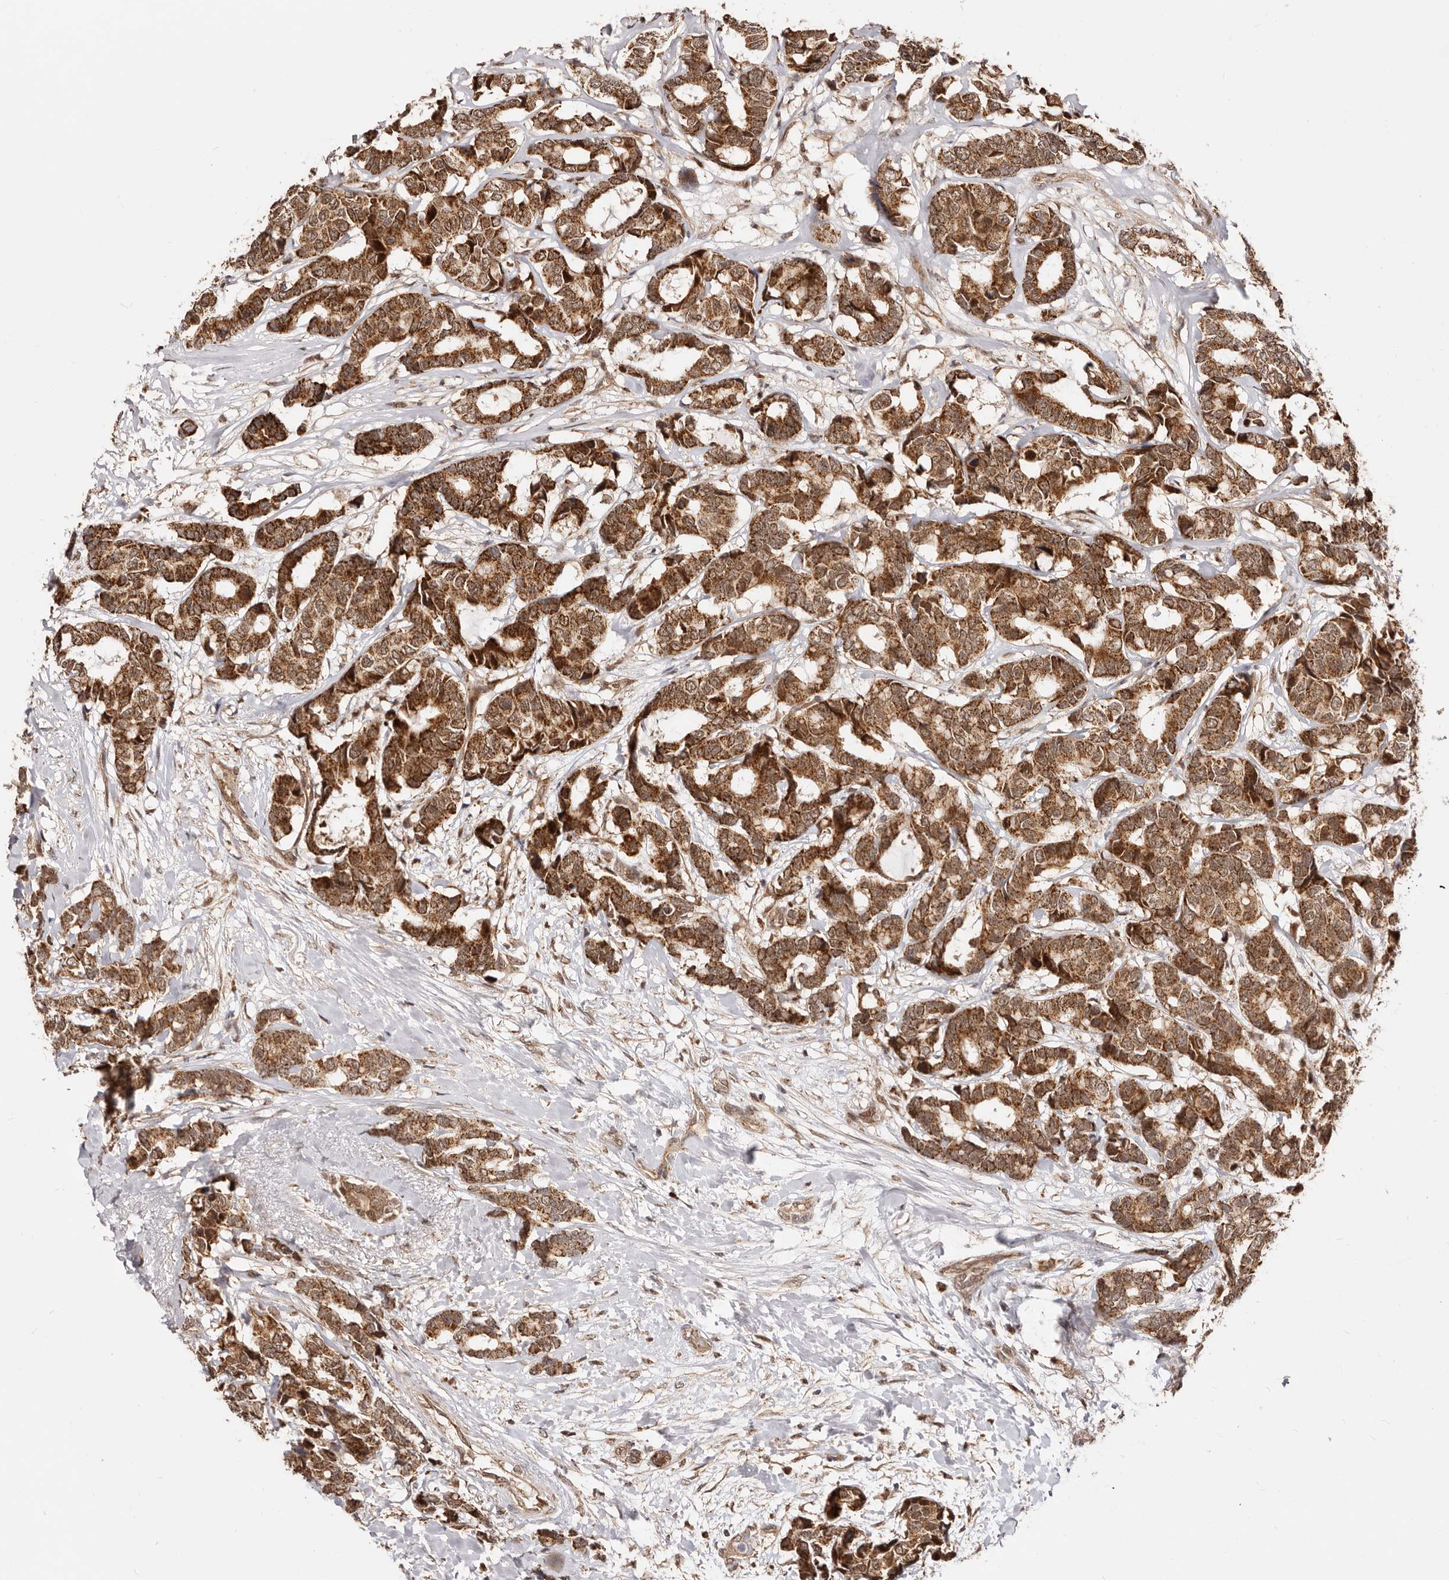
{"staining": {"intensity": "strong", "quantity": ">75%", "location": "cytoplasmic/membranous,nuclear"}, "tissue": "breast cancer", "cell_type": "Tumor cells", "image_type": "cancer", "snomed": [{"axis": "morphology", "description": "Duct carcinoma"}, {"axis": "topography", "description": "Breast"}], "caption": "Breast cancer stained with DAB immunohistochemistry (IHC) exhibits high levels of strong cytoplasmic/membranous and nuclear positivity in about >75% of tumor cells. (DAB (3,3'-diaminobenzidine) = brown stain, brightfield microscopy at high magnification).", "gene": "SEC14L1", "patient": {"sex": "female", "age": 87}}